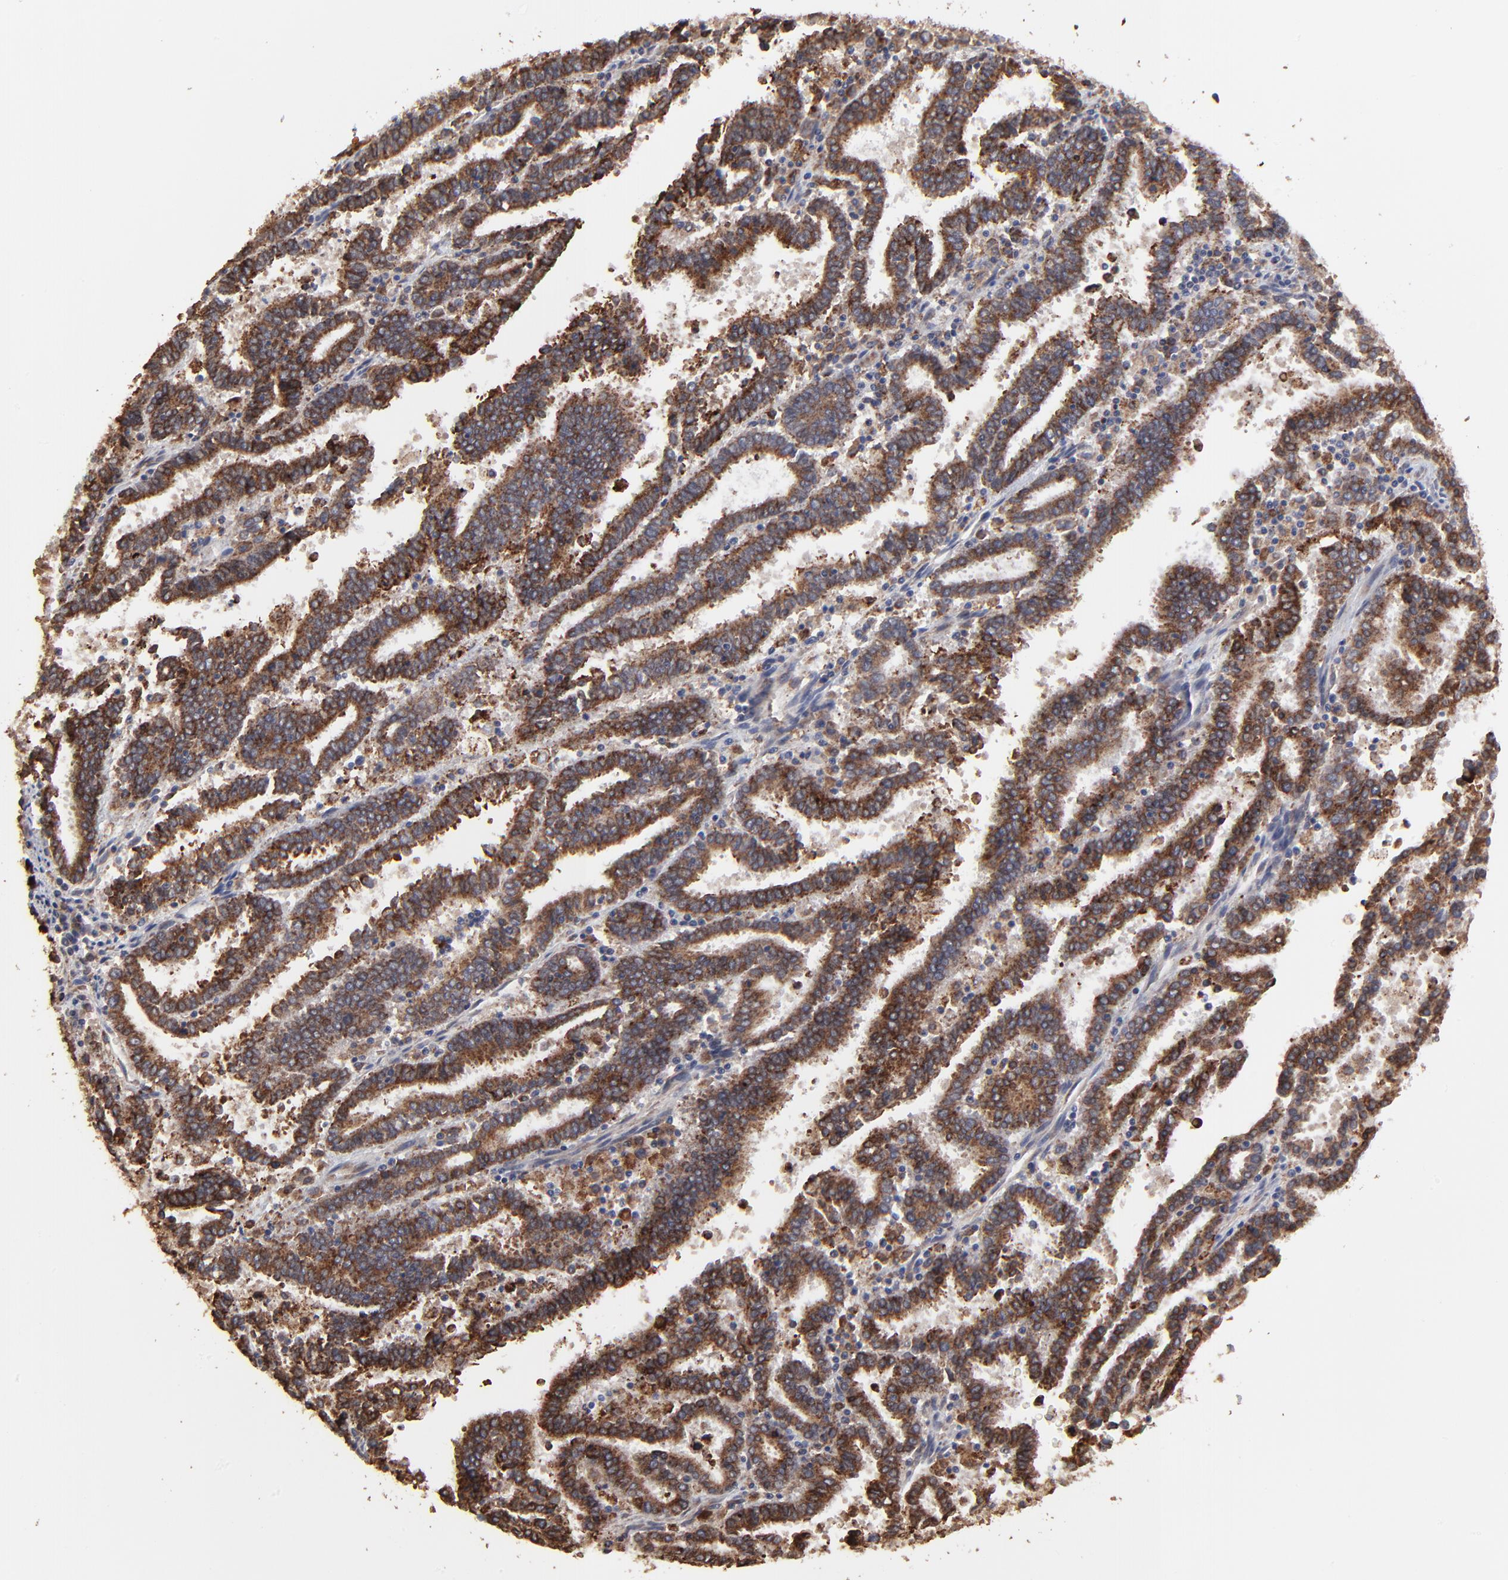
{"staining": {"intensity": "strong", "quantity": ">75%", "location": "cytoplasmic/membranous"}, "tissue": "endometrial cancer", "cell_type": "Tumor cells", "image_type": "cancer", "snomed": [{"axis": "morphology", "description": "Adenocarcinoma, NOS"}, {"axis": "topography", "description": "Uterus"}], "caption": "Endometrial cancer (adenocarcinoma) stained for a protein reveals strong cytoplasmic/membranous positivity in tumor cells.", "gene": "ELP2", "patient": {"sex": "female", "age": 83}}